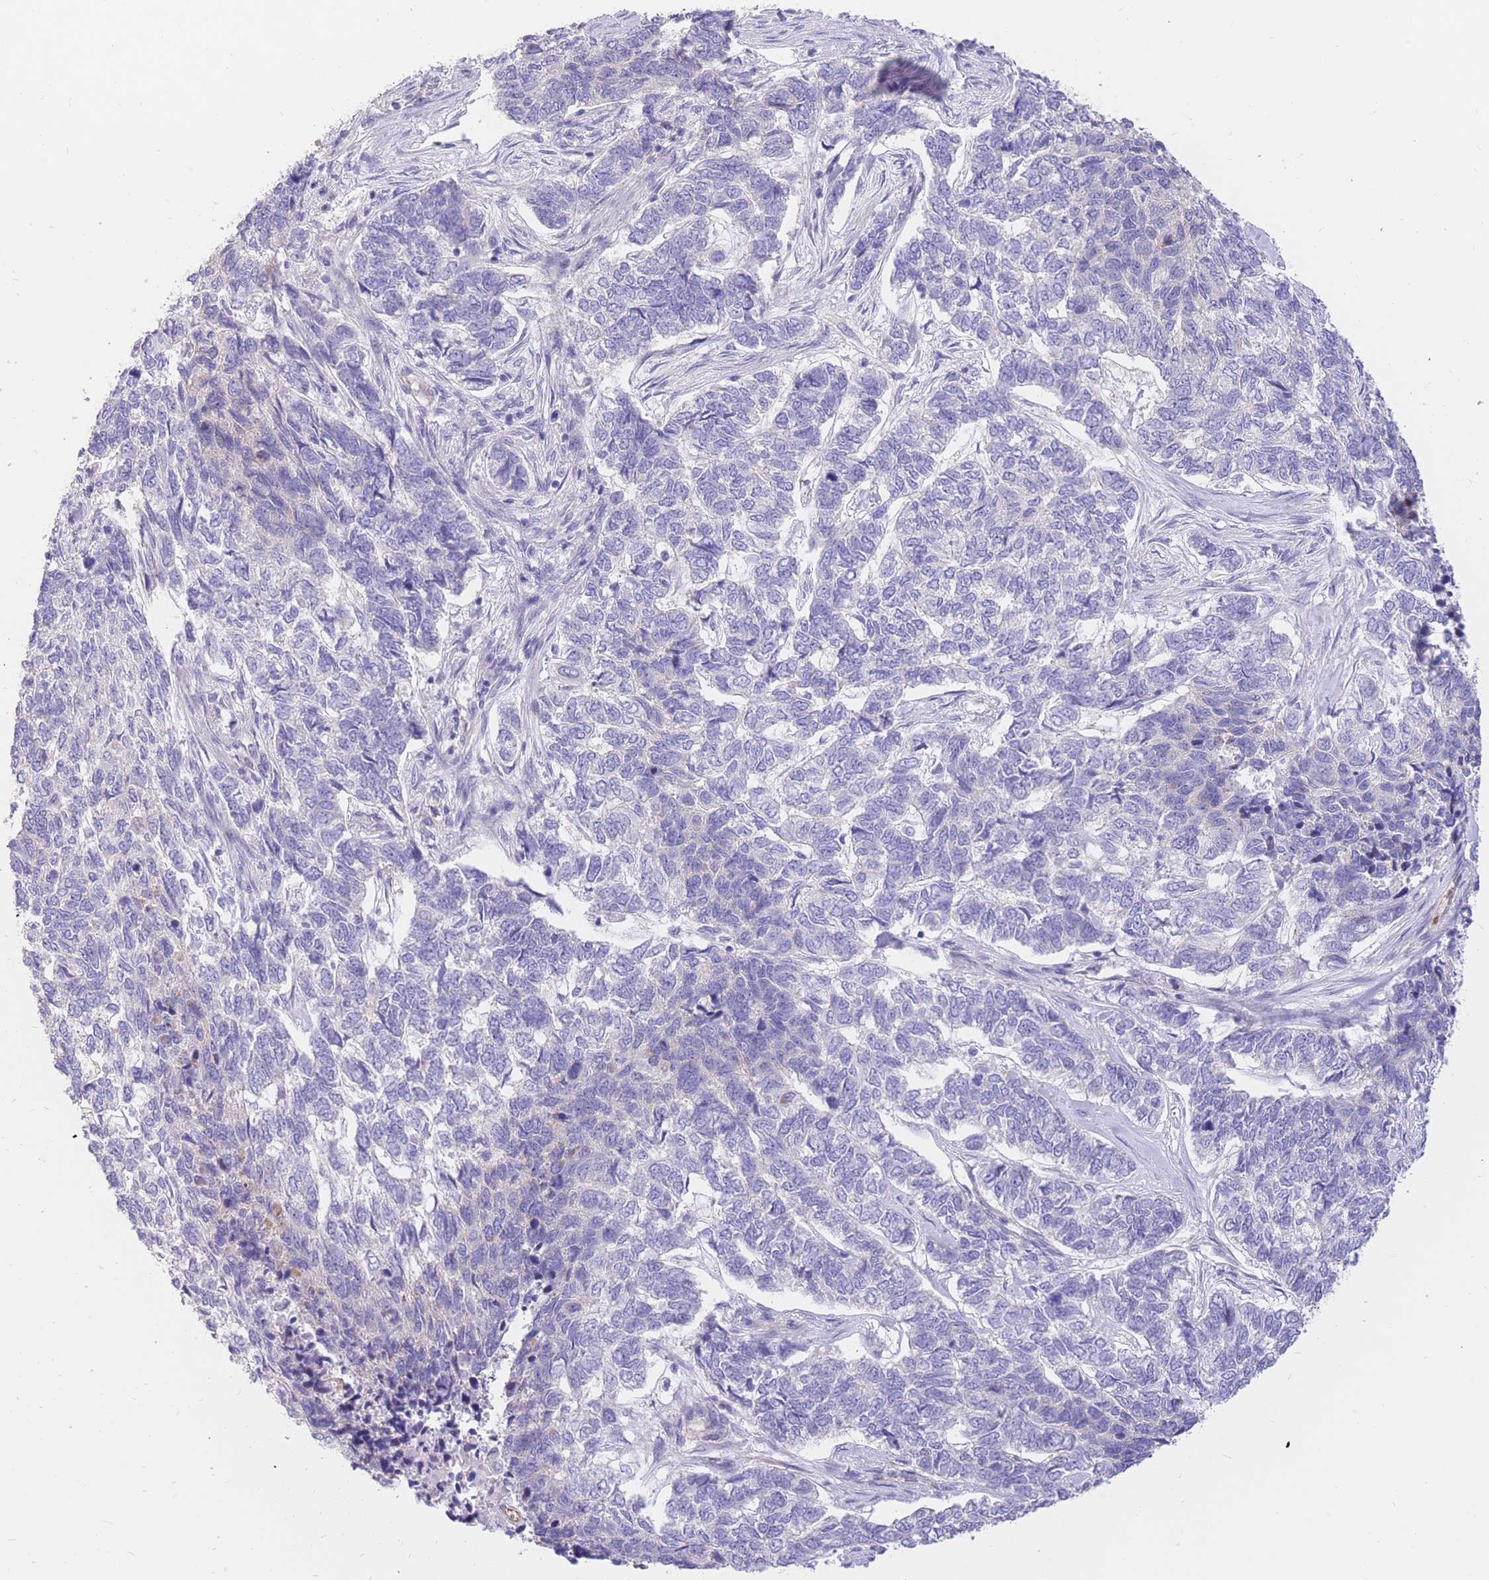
{"staining": {"intensity": "negative", "quantity": "none", "location": "none"}, "tissue": "skin cancer", "cell_type": "Tumor cells", "image_type": "cancer", "snomed": [{"axis": "morphology", "description": "Basal cell carcinoma"}, {"axis": "topography", "description": "Skin"}], "caption": "High magnification brightfield microscopy of skin basal cell carcinoma stained with DAB (brown) and counterstained with hematoxylin (blue): tumor cells show no significant positivity.", "gene": "SULT1A1", "patient": {"sex": "female", "age": 65}}